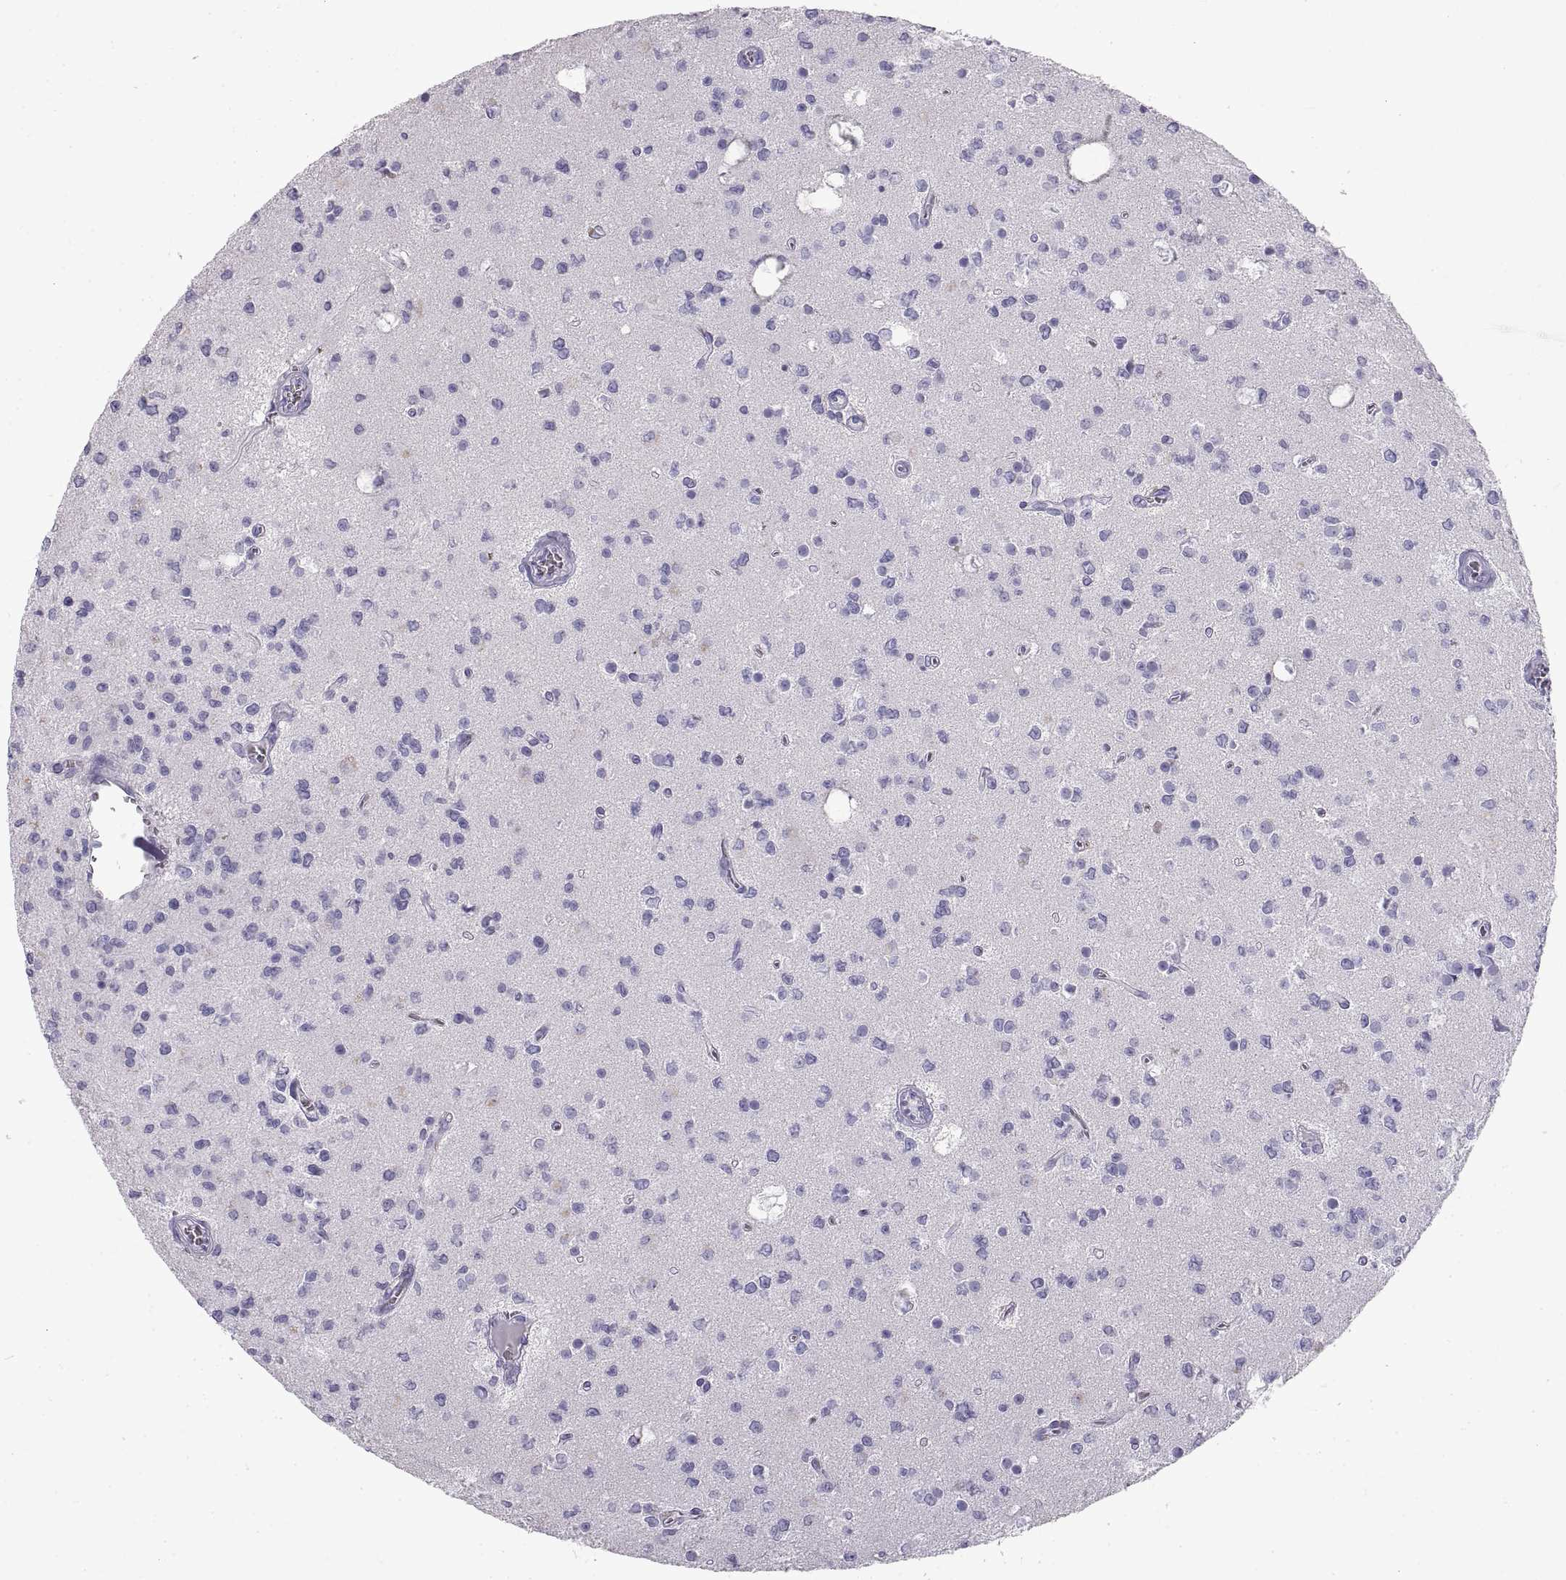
{"staining": {"intensity": "negative", "quantity": "none", "location": "none"}, "tissue": "glioma", "cell_type": "Tumor cells", "image_type": "cancer", "snomed": [{"axis": "morphology", "description": "Glioma, malignant, Low grade"}, {"axis": "topography", "description": "Brain"}], "caption": "Image shows no protein positivity in tumor cells of malignant glioma (low-grade) tissue. (DAB (3,3'-diaminobenzidine) immunohistochemistry visualized using brightfield microscopy, high magnification).", "gene": "RLBP1", "patient": {"sex": "female", "age": 45}}